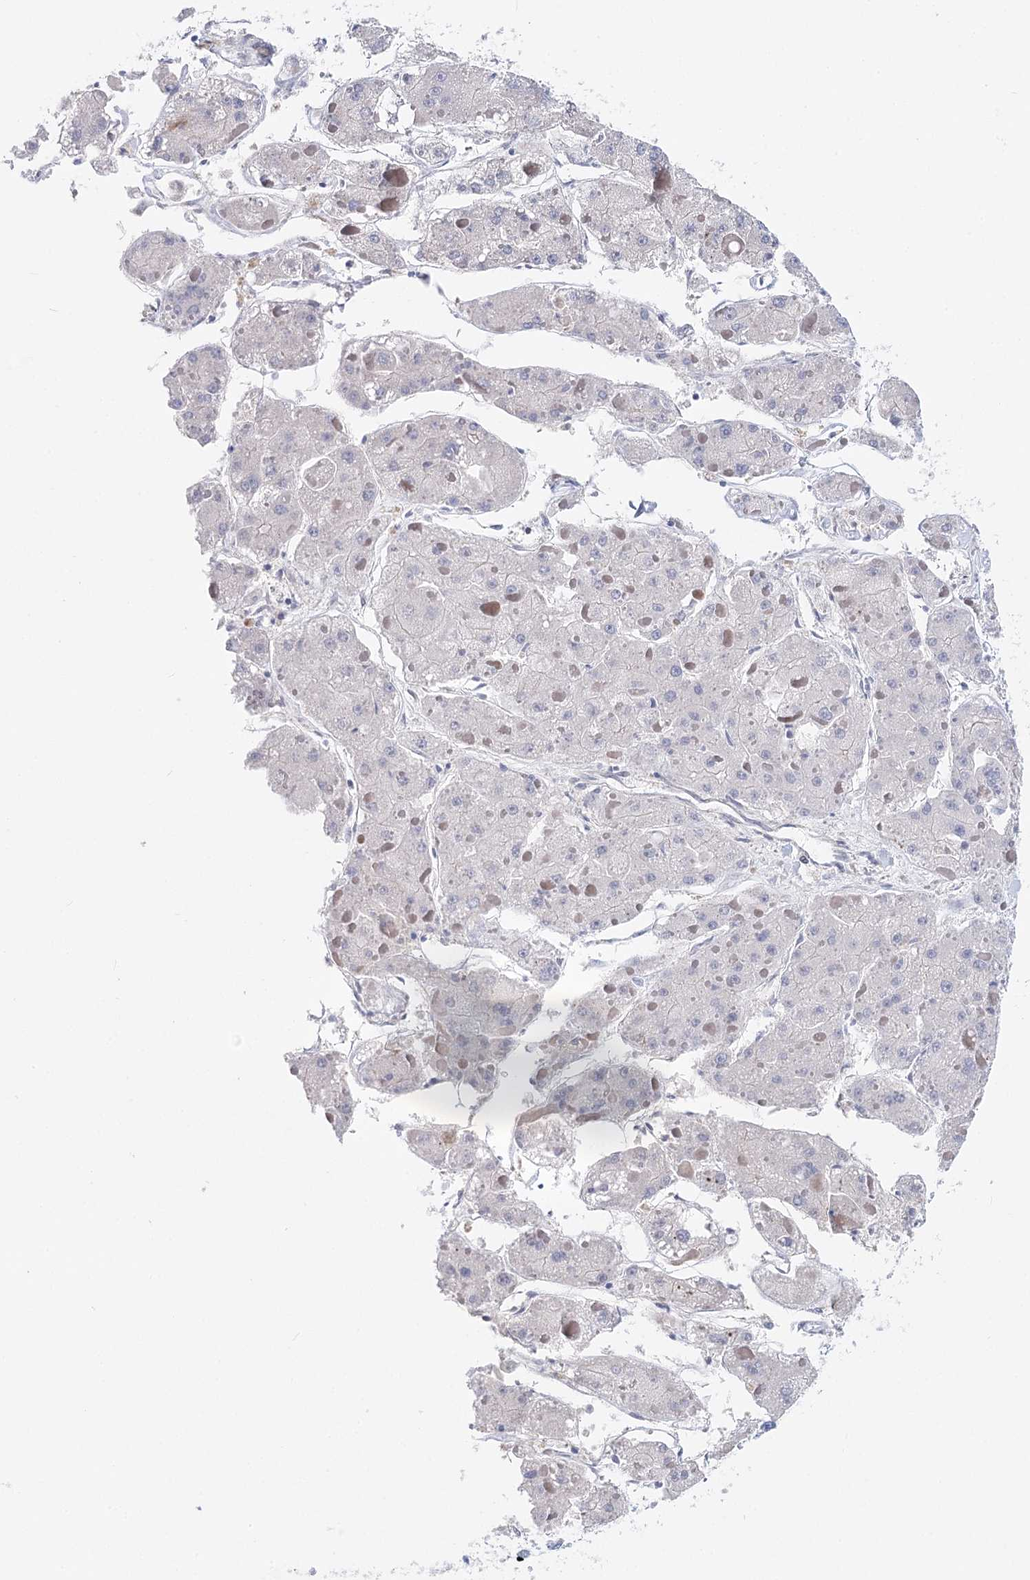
{"staining": {"intensity": "negative", "quantity": "none", "location": "none"}, "tissue": "liver cancer", "cell_type": "Tumor cells", "image_type": "cancer", "snomed": [{"axis": "morphology", "description": "Carcinoma, Hepatocellular, NOS"}, {"axis": "topography", "description": "Liver"}], "caption": "Tumor cells are negative for protein expression in human liver hepatocellular carcinoma.", "gene": "TEX12", "patient": {"sex": "female", "age": 73}}